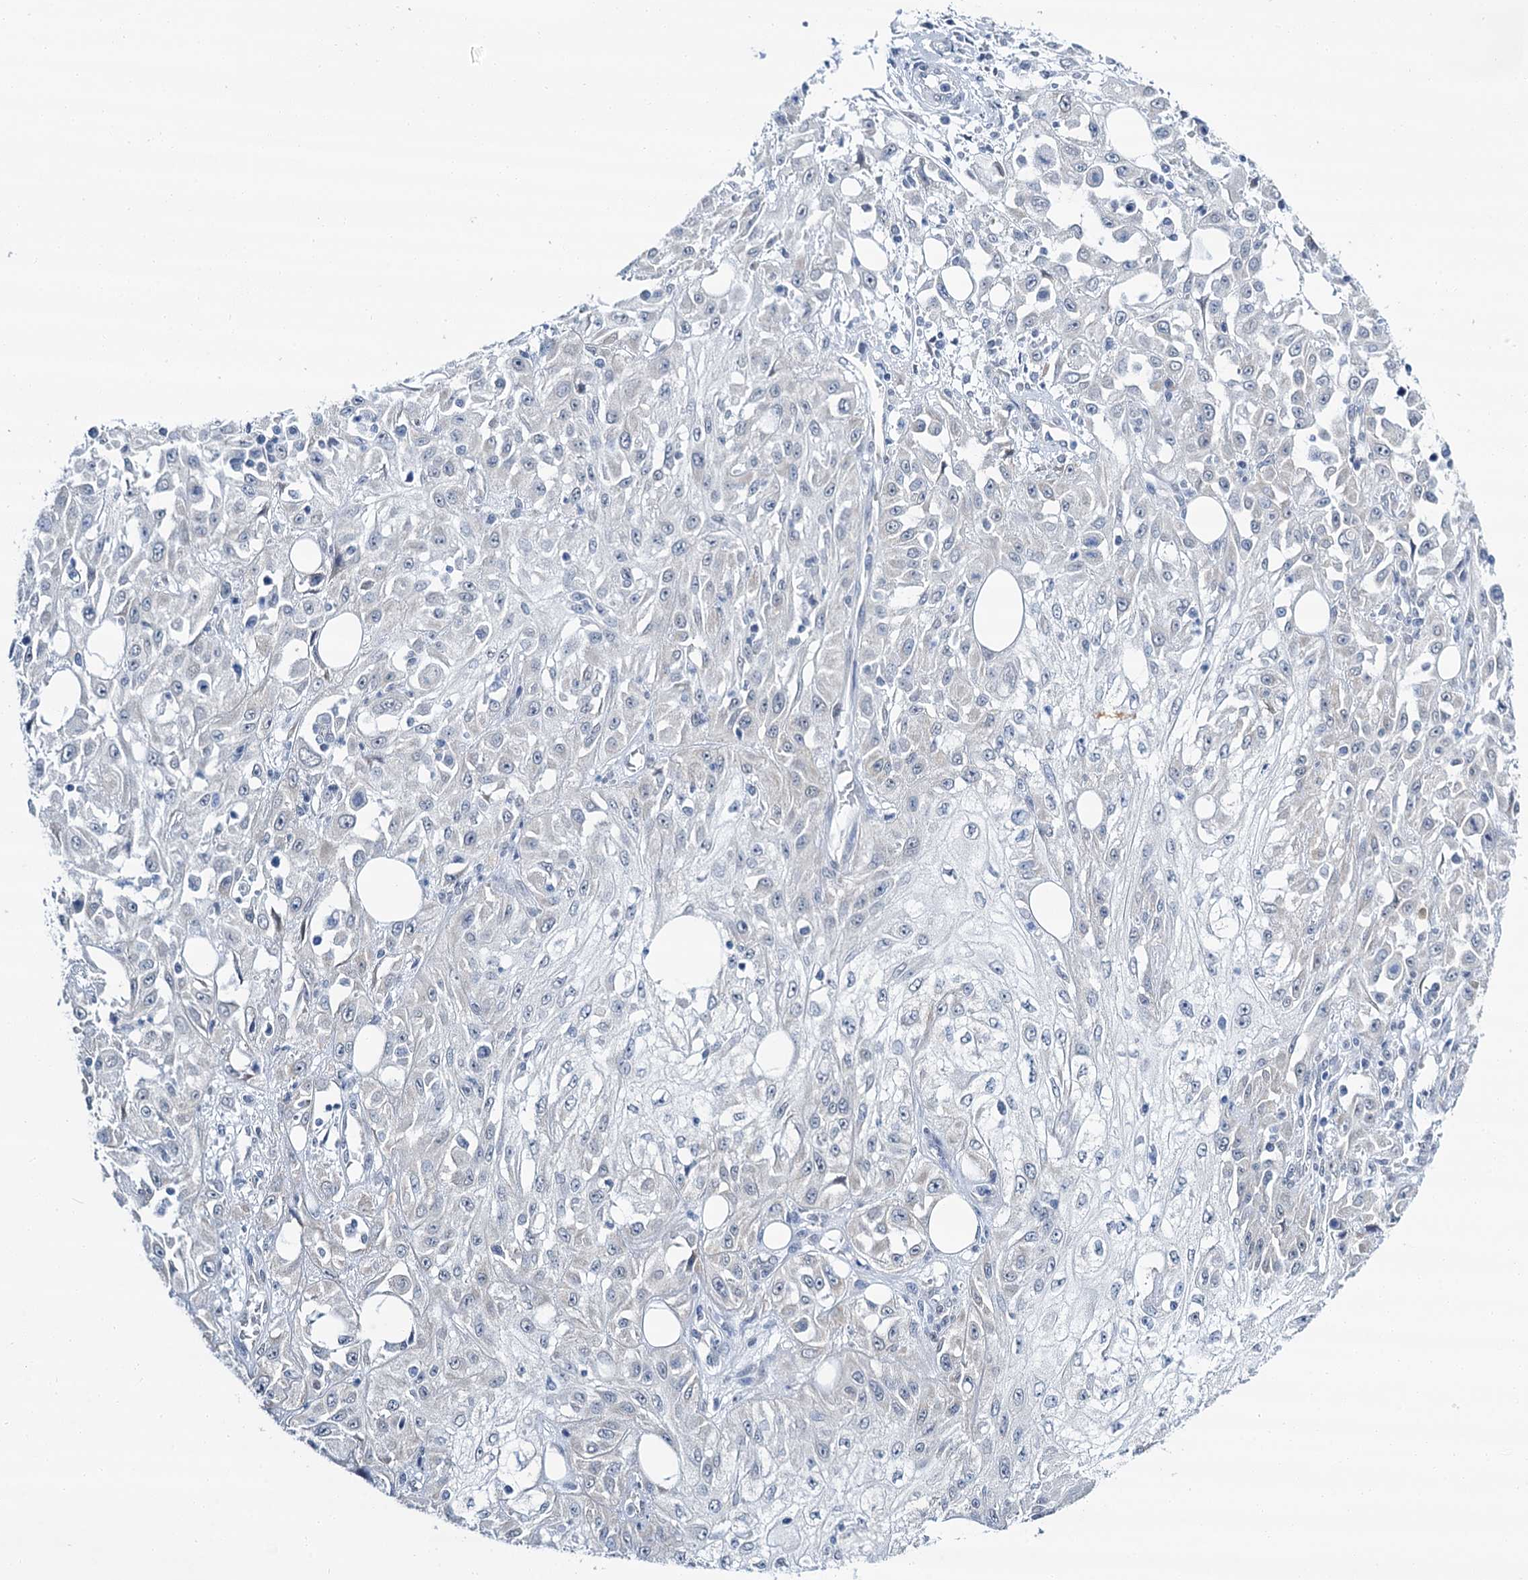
{"staining": {"intensity": "negative", "quantity": "none", "location": "none"}, "tissue": "skin cancer", "cell_type": "Tumor cells", "image_type": "cancer", "snomed": [{"axis": "morphology", "description": "Squamous cell carcinoma, NOS"}, {"axis": "morphology", "description": "Squamous cell carcinoma, metastatic, NOS"}, {"axis": "topography", "description": "Skin"}, {"axis": "topography", "description": "Lymph node"}], "caption": "A micrograph of human skin metastatic squamous cell carcinoma is negative for staining in tumor cells.", "gene": "SPATS2", "patient": {"sex": "male", "age": 75}}